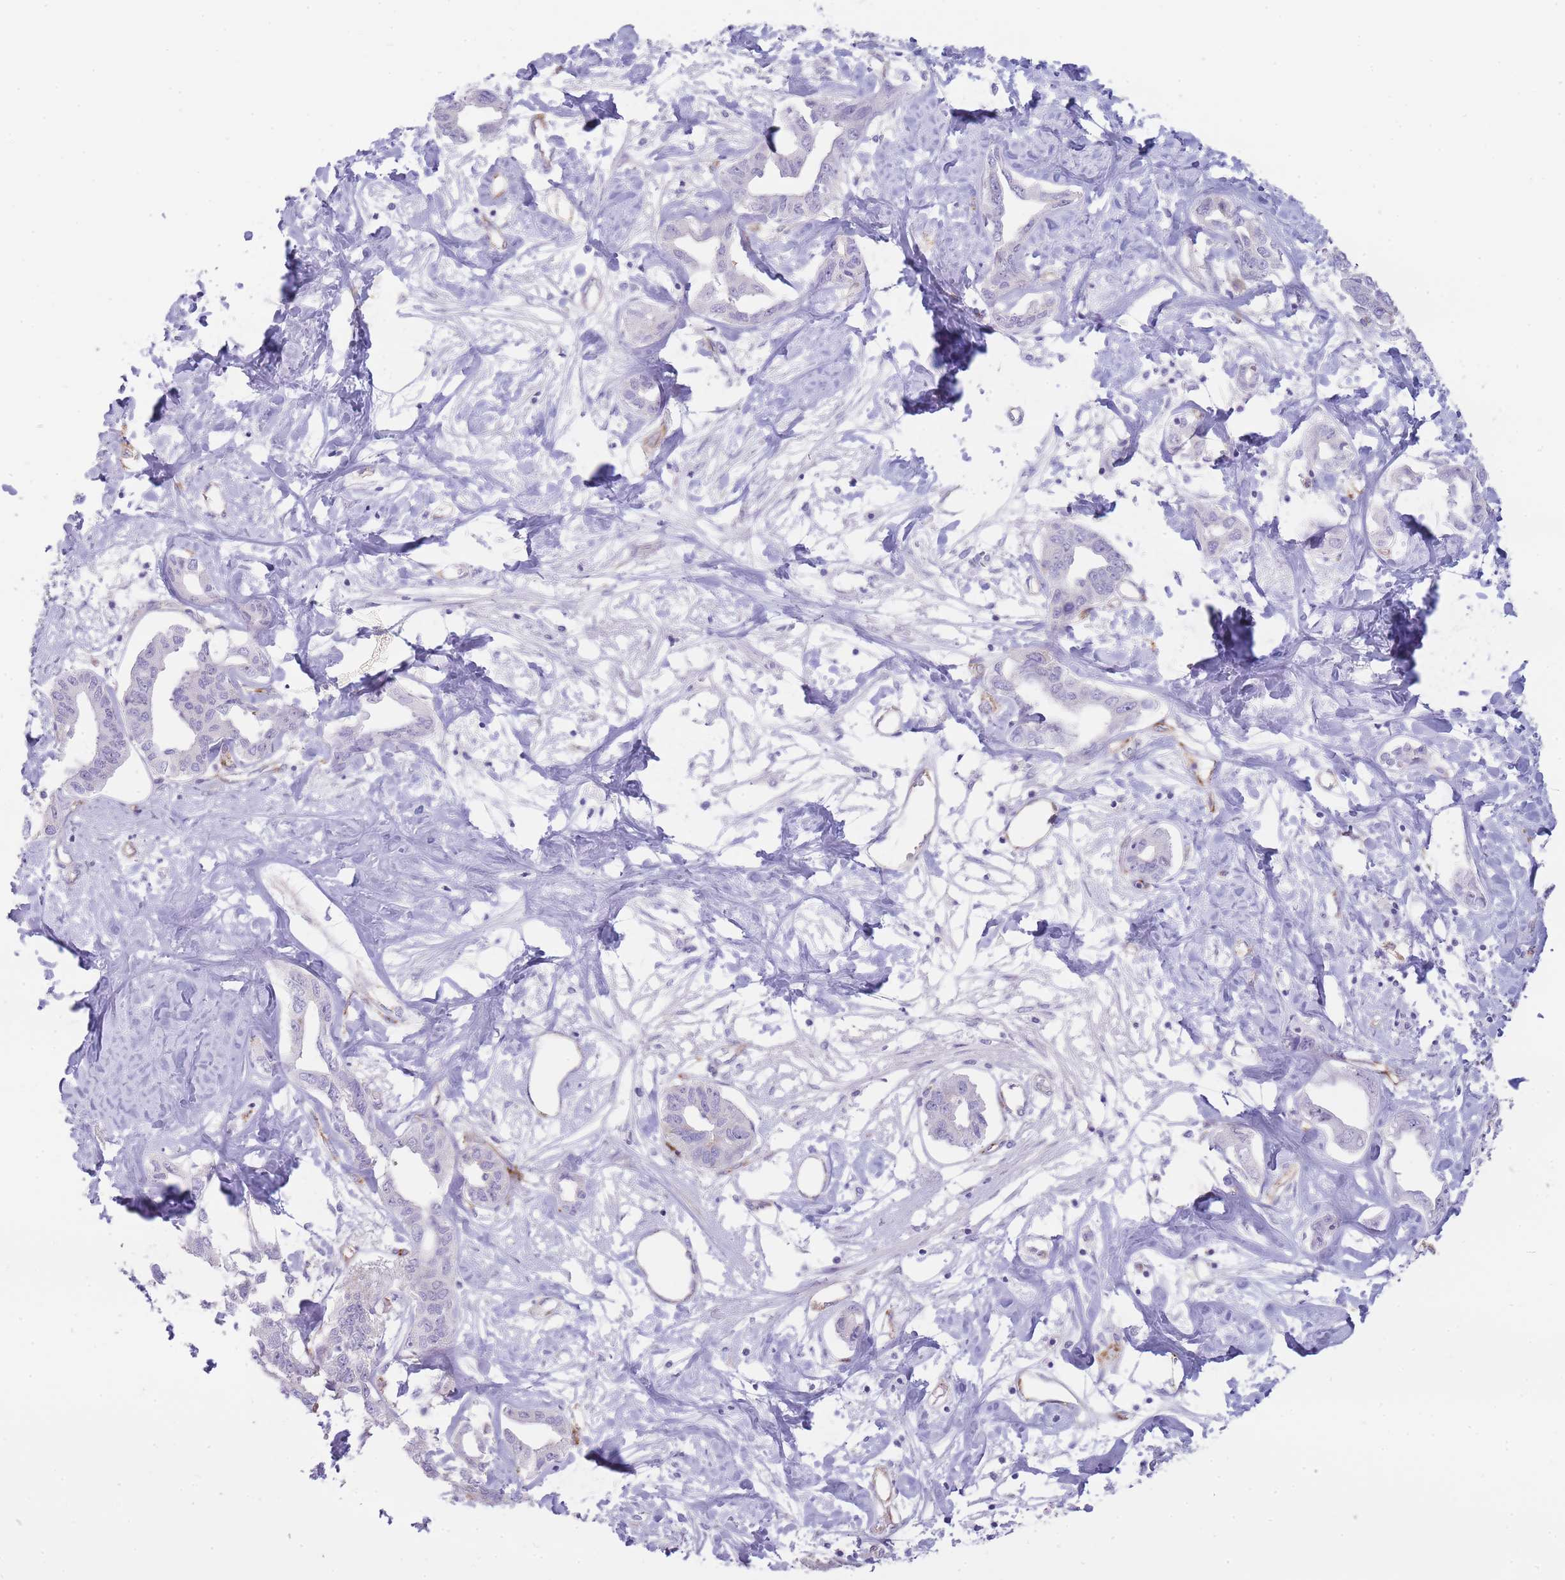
{"staining": {"intensity": "negative", "quantity": "none", "location": "none"}, "tissue": "liver cancer", "cell_type": "Tumor cells", "image_type": "cancer", "snomed": [{"axis": "morphology", "description": "Cholangiocarcinoma"}, {"axis": "topography", "description": "Liver"}], "caption": "IHC of human cholangiocarcinoma (liver) reveals no positivity in tumor cells. (Brightfield microscopy of DAB (3,3'-diaminobenzidine) IHC at high magnification).", "gene": "UTP14A", "patient": {"sex": "male", "age": 59}}